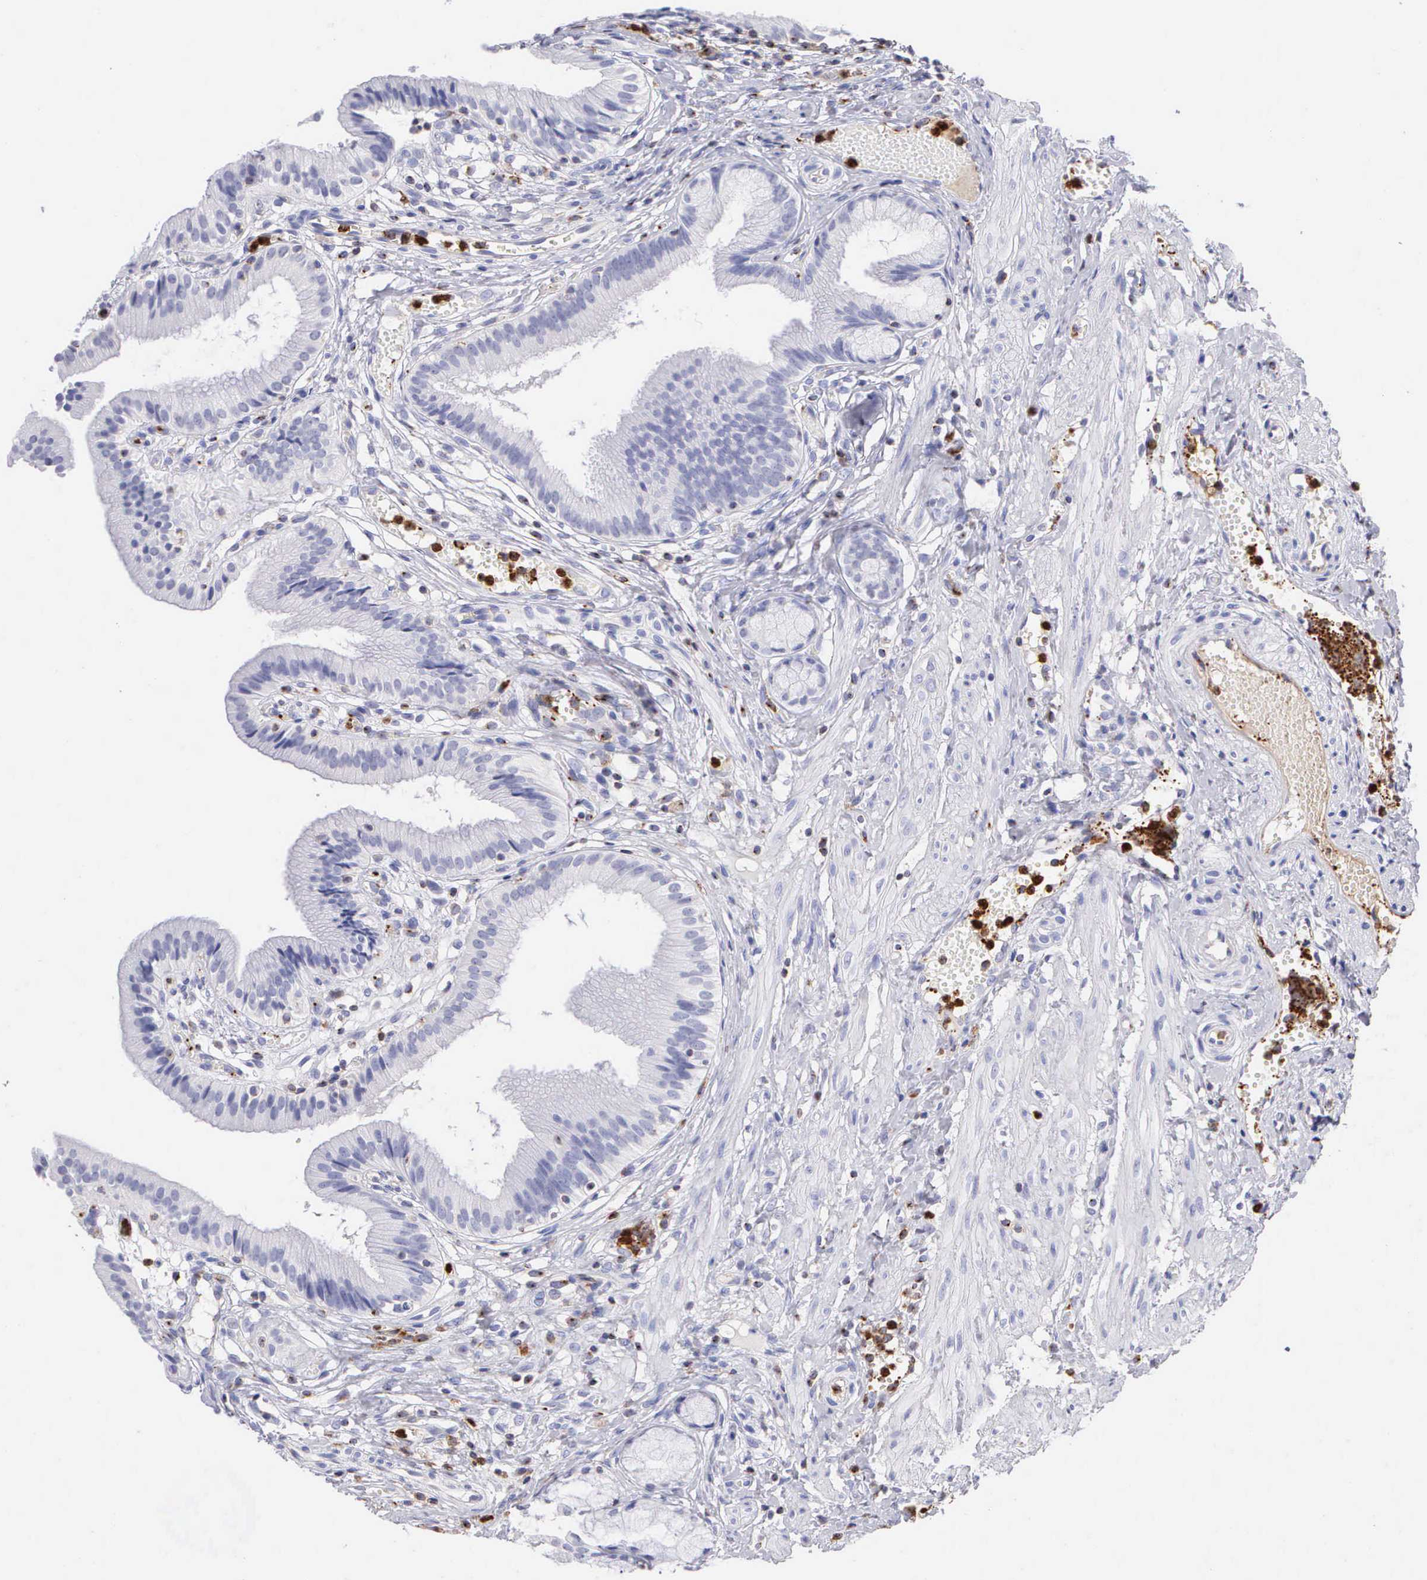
{"staining": {"intensity": "negative", "quantity": "none", "location": "none"}, "tissue": "gallbladder", "cell_type": "Glandular cells", "image_type": "normal", "snomed": [{"axis": "morphology", "description": "Normal tissue, NOS"}, {"axis": "topography", "description": "Gallbladder"}], "caption": "Immunohistochemistry photomicrograph of benign gallbladder stained for a protein (brown), which reveals no expression in glandular cells. Brightfield microscopy of IHC stained with DAB (3,3'-diaminobenzidine) (brown) and hematoxylin (blue), captured at high magnification.", "gene": "SRGN", "patient": {"sex": "male", "age": 28}}